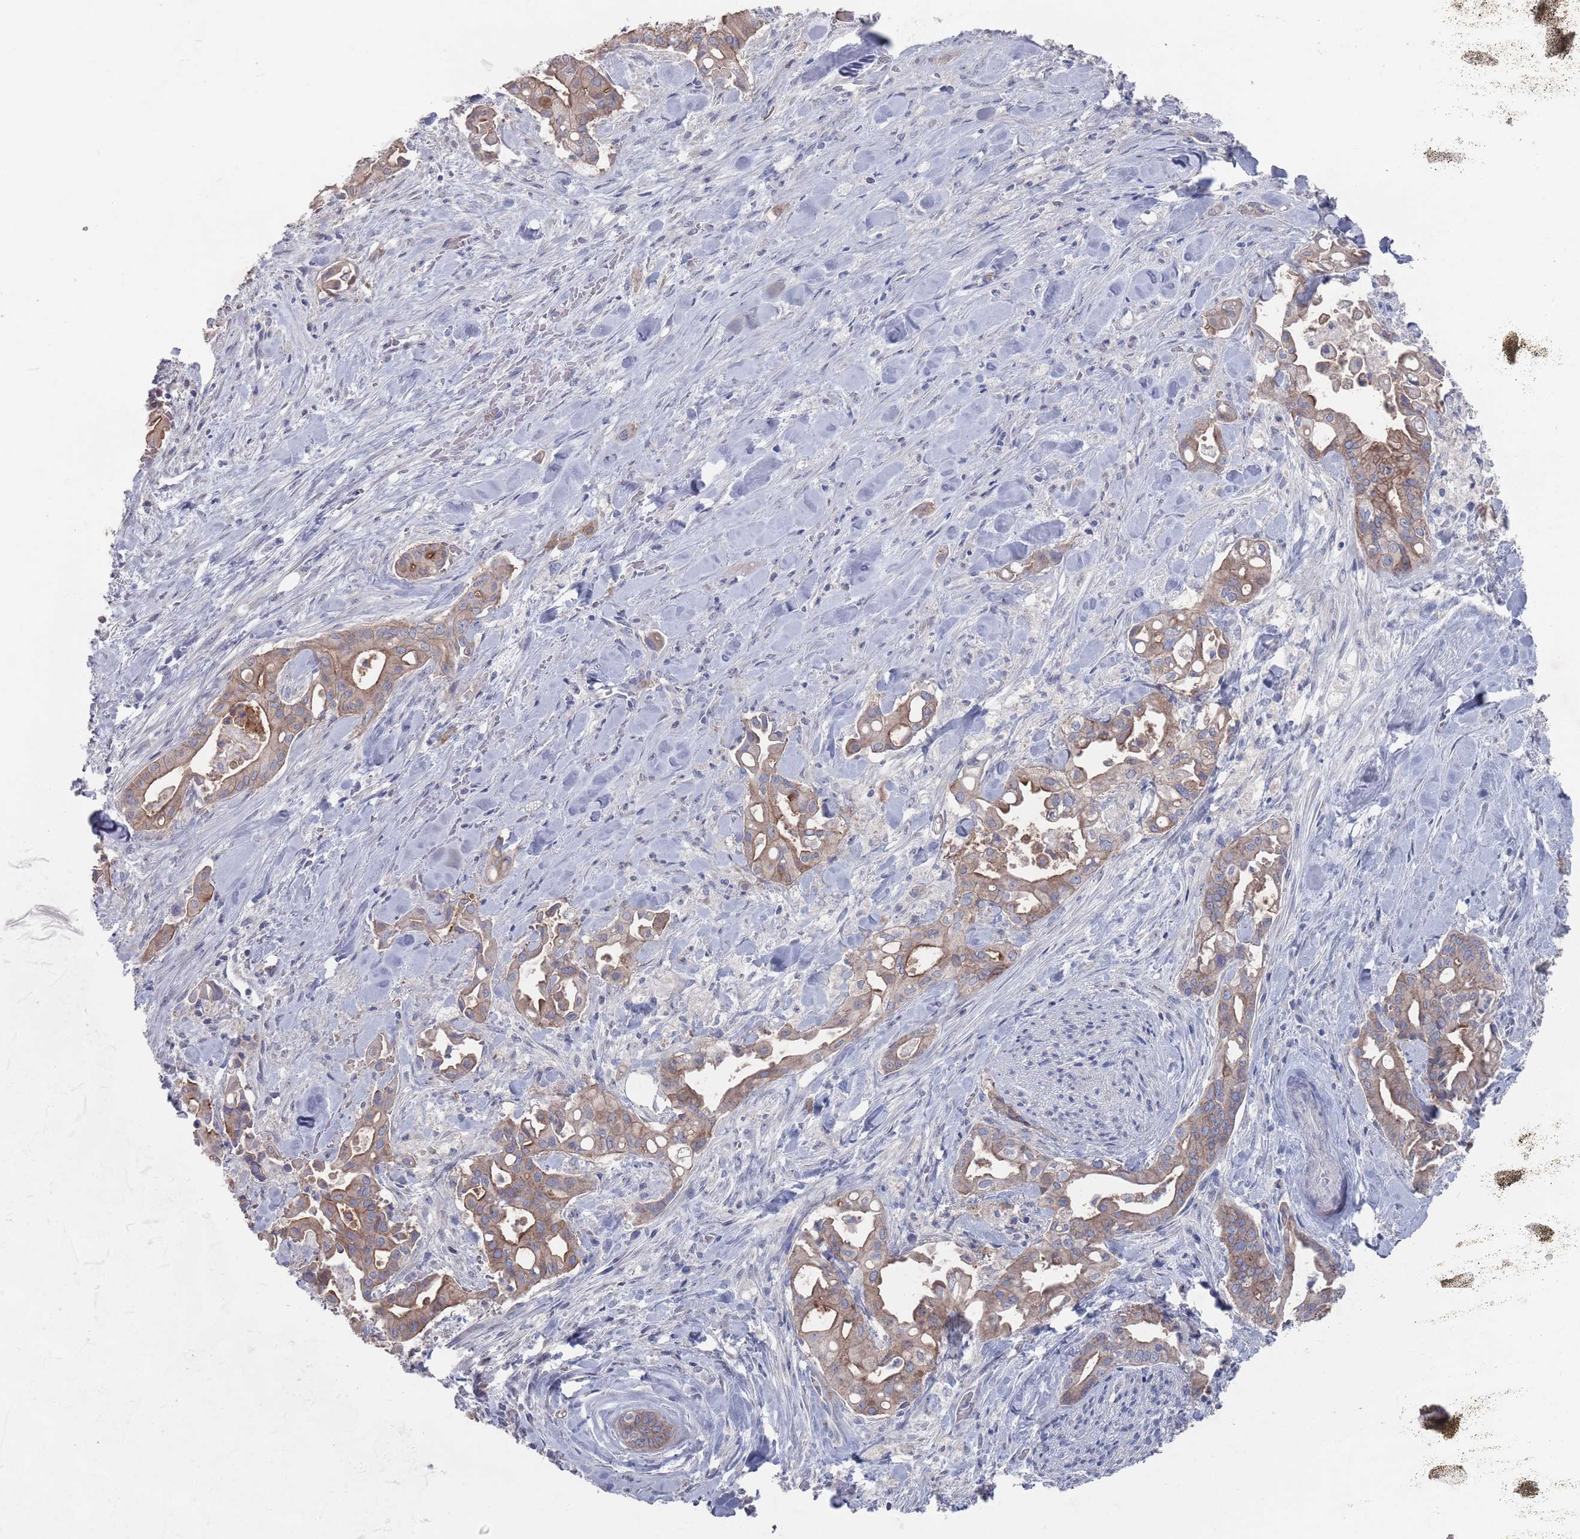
{"staining": {"intensity": "moderate", "quantity": ">75%", "location": "cytoplasmic/membranous"}, "tissue": "liver cancer", "cell_type": "Tumor cells", "image_type": "cancer", "snomed": [{"axis": "morphology", "description": "Cholangiocarcinoma"}, {"axis": "topography", "description": "Liver"}], "caption": "Immunohistochemistry (IHC) (DAB) staining of human liver cholangiocarcinoma displays moderate cytoplasmic/membranous protein positivity in approximately >75% of tumor cells.", "gene": "PROM2", "patient": {"sex": "female", "age": 68}}